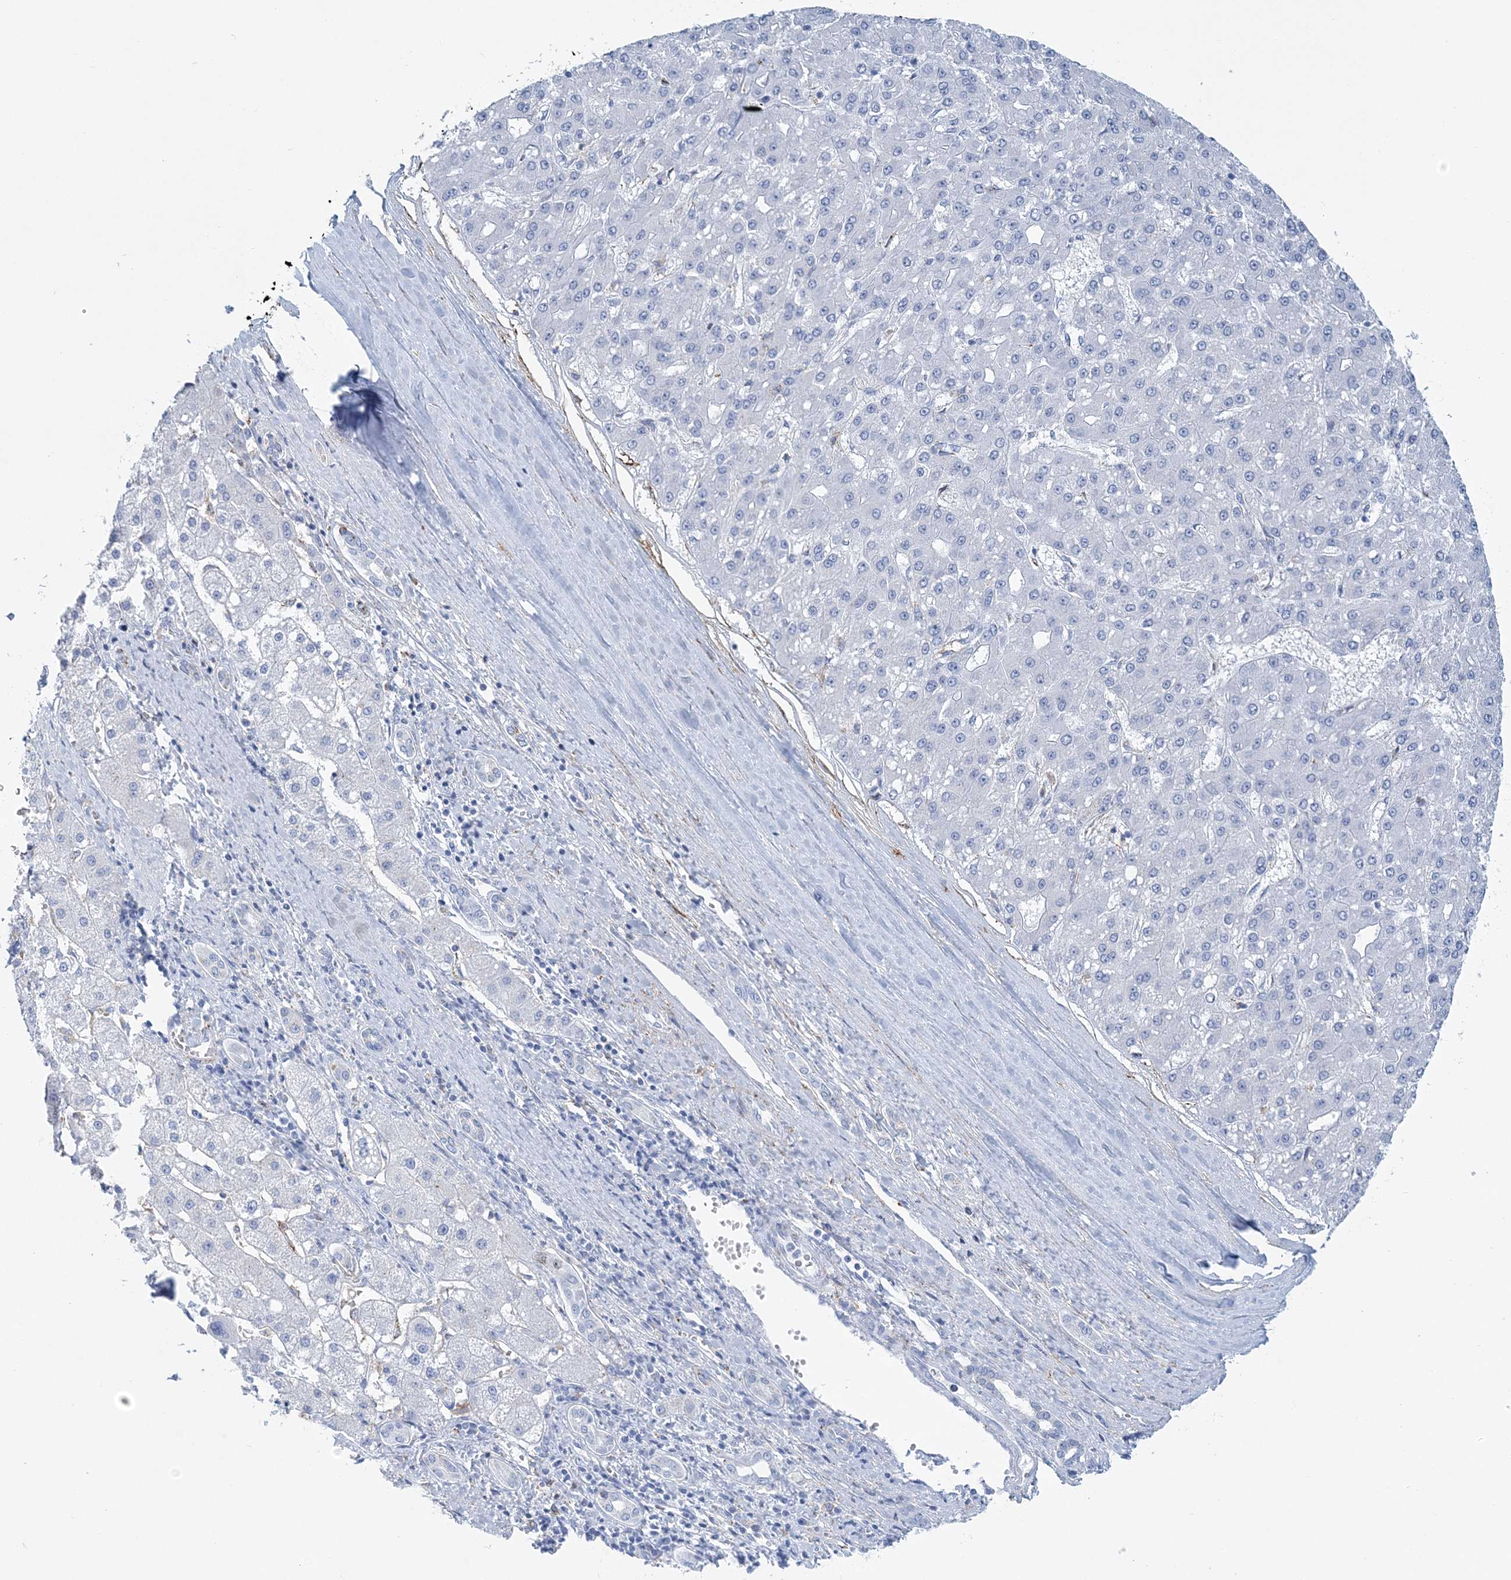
{"staining": {"intensity": "negative", "quantity": "none", "location": "none"}, "tissue": "liver cancer", "cell_type": "Tumor cells", "image_type": "cancer", "snomed": [{"axis": "morphology", "description": "Carcinoma, Hepatocellular, NOS"}, {"axis": "topography", "description": "Liver"}], "caption": "Immunohistochemistry micrograph of human liver cancer (hepatocellular carcinoma) stained for a protein (brown), which exhibits no positivity in tumor cells.", "gene": "NKX6-1", "patient": {"sex": "male", "age": 67}}